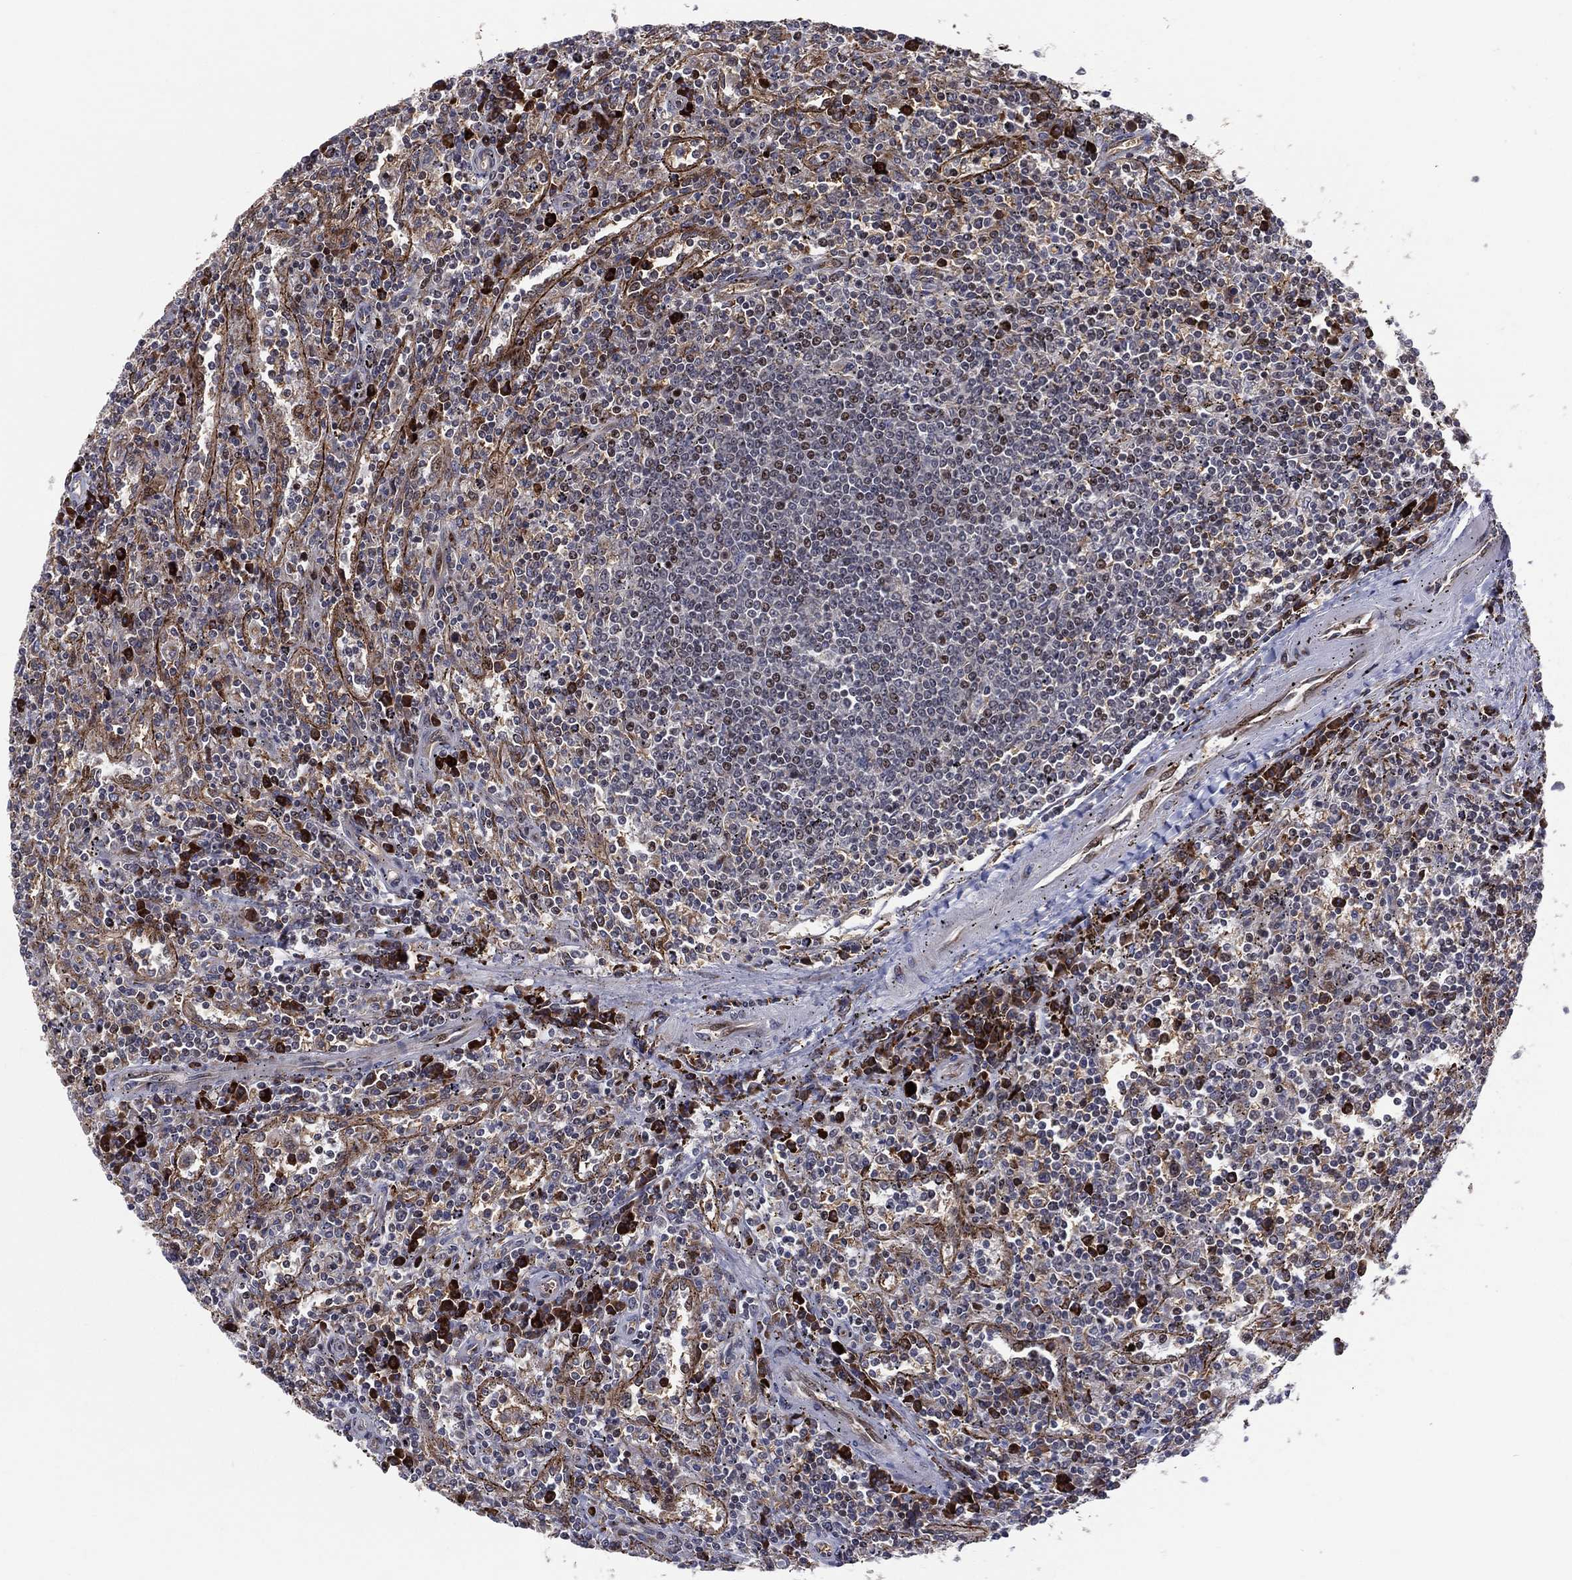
{"staining": {"intensity": "moderate", "quantity": "<25%", "location": "nuclear"}, "tissue": "lymphoma", "cell_type": "Tumor cells", "image_type": "cancer", "snomed": [{"axis": "morphology", "description": "Malignant lymphoma, non-Hodgkin's type, Low grade"}, {"axis": "topography", "description": "Lymph node"}], "caption": "High-magnification brightfield microscopy of malignant lymphoma, non-Hodgkin's type (low-grade) stained with DAB (brown) and counterstained with hematoxylin (blue). tumor cells exhibit moderate nuclear positivity is seen in about<25% of cells. (Stains: DAB (3,3'-diaminobenzidine) in brown, nuclei in blue, Microscopy: brightfield microscopy at high magnification).", "gene": "VHL", "patient": {"sex": "male", "age": 52}}